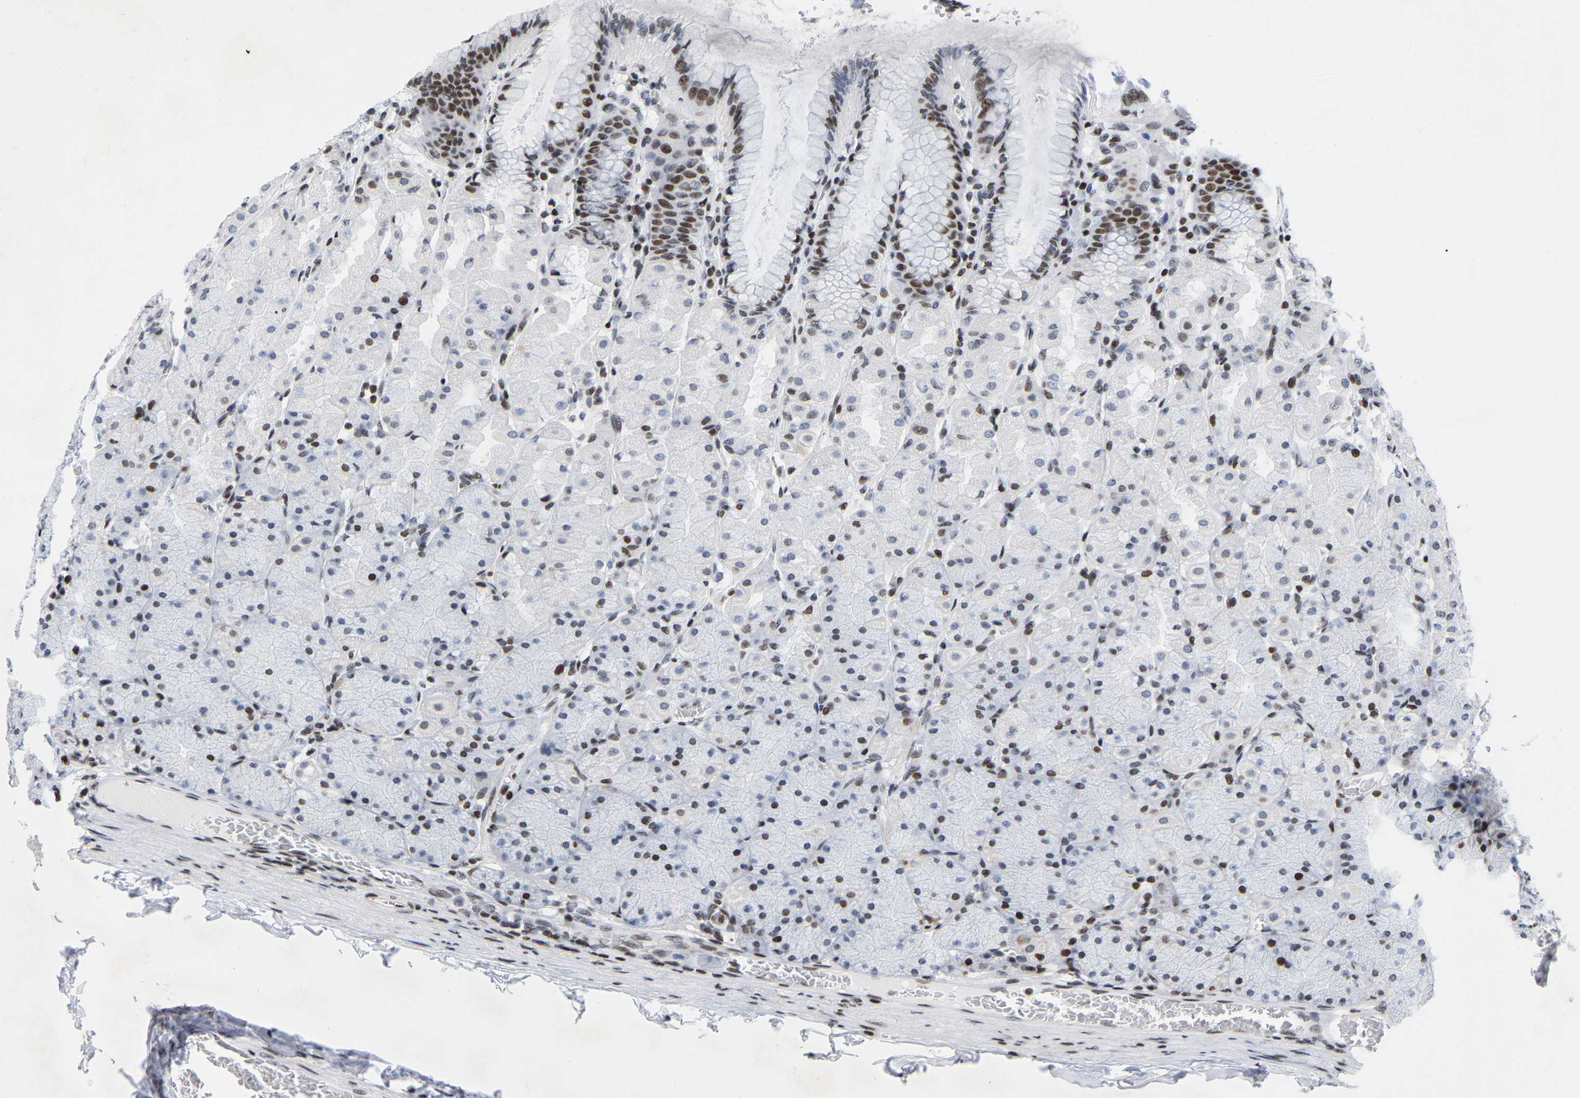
{"staining": {"intensity": "moderate", "quantity": "<25%", "location": "nuclear"}, "tissue": "stomach", "cell_type": "Glandular cells", "image_type": "normal", "snomed": [{"axis": "morphology", "description": "Normal tissue, NOS"}, {"axis": "topography", "description": "Stomach, upper"}], "caption": "Brown immunohistochemical staining in normal stomach exhibits moderate nuclear expression in approximately <25% of glandular cells.", "gene": "PRCC", "patient": {"sex": "female", "age": 56}}